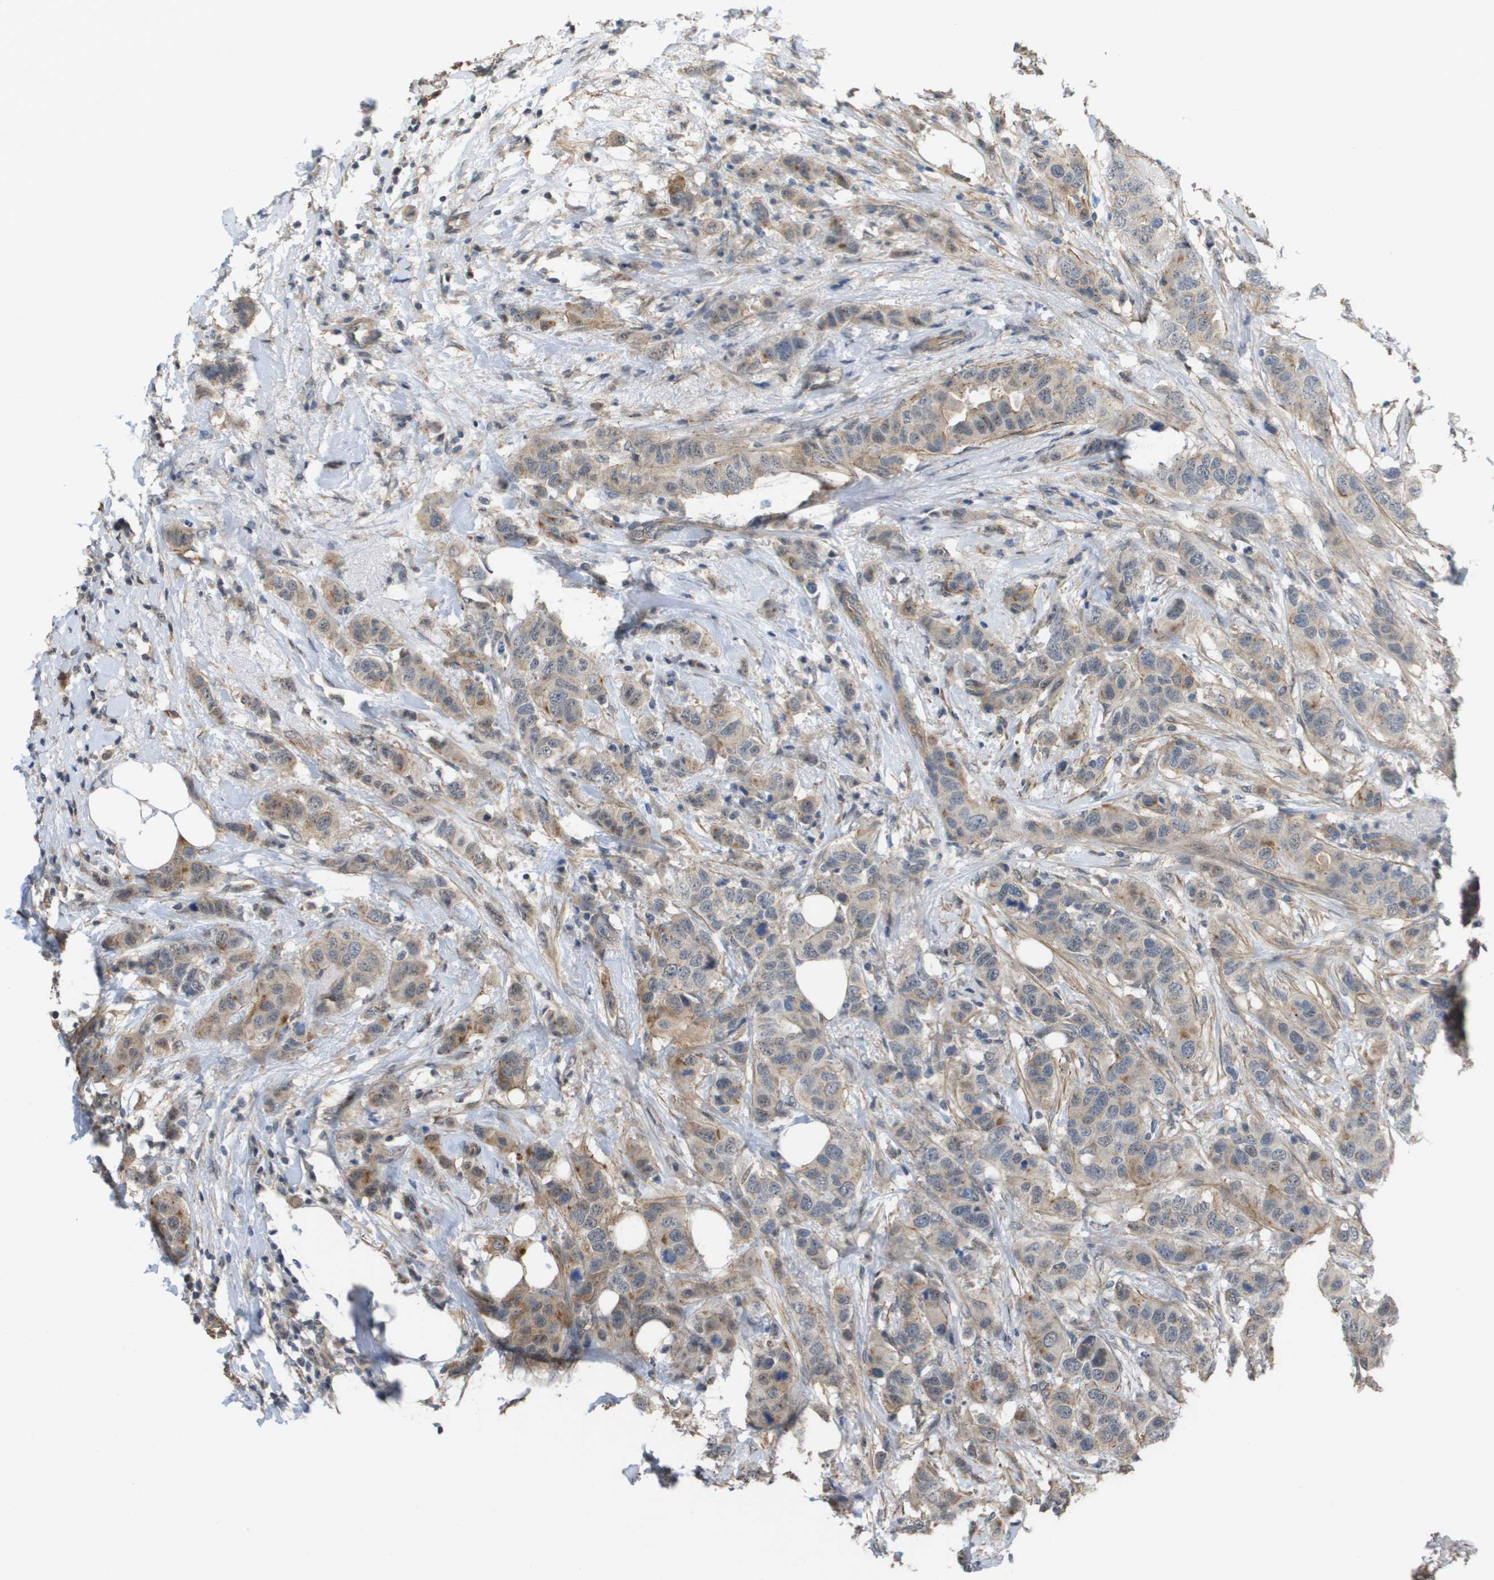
{"staining": {"intensity": "weak", "quantity": ">75%", "location": "cytoplasmic/membranous"}, "tissue": "breast cancer", "cell_type": "Tumor cells", "image_type": "cancer", "snomed": [{"axis": "morphology", "description": "Duct carcinoma"}, {"axis": "topography", "description": "Breast"}], "caption": "An IHC micrograph of neoplastic tissue is shown. Protein staining in brown labels weak cytoplasmic/membranous positivity in intraductal carcinoma (breast) within tumor cells. (DAB IHC with brightfield microscopy, high magnification).", "gene": "RNF112", "patient": {"sex": "female", "age": 50}}